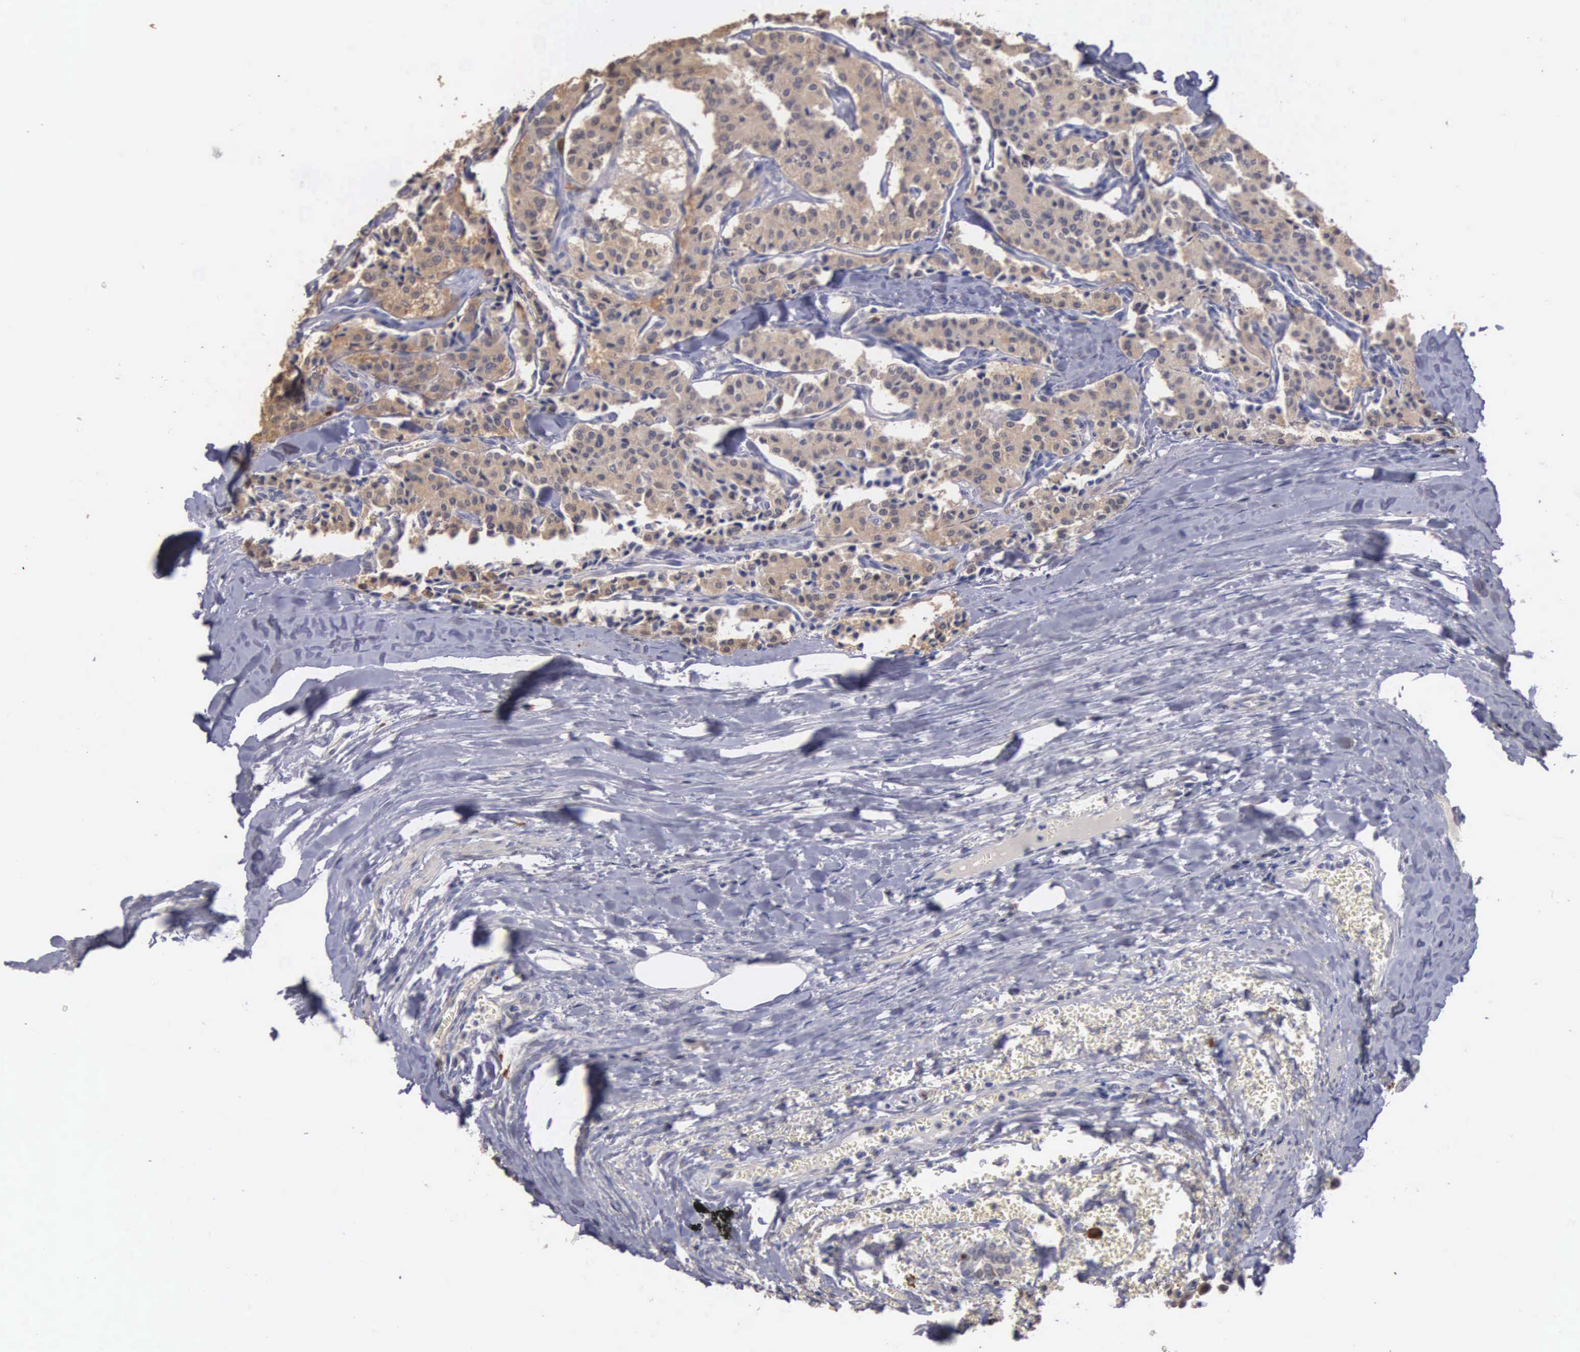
{"staining": {"intensity": "moderate", "quantity": ">75%", "location": "cytoplasmic/membranous"}, "tissue": "carcinoid", "cell_type": "Tumor cells", "image_type": "cancer", "snomed": [{"axis": "morphology", "description": "Carcinoid, malignant, NOS"}, {"axis": "topography", "description": "Bronchus"}], "caption": "An image of carcinoid stained for a protein displays moderate cytoplasmic/membranous brown staining in tumor cells.", "gene": "ENO3", "patient": {"sex": "male", "age": 55}}